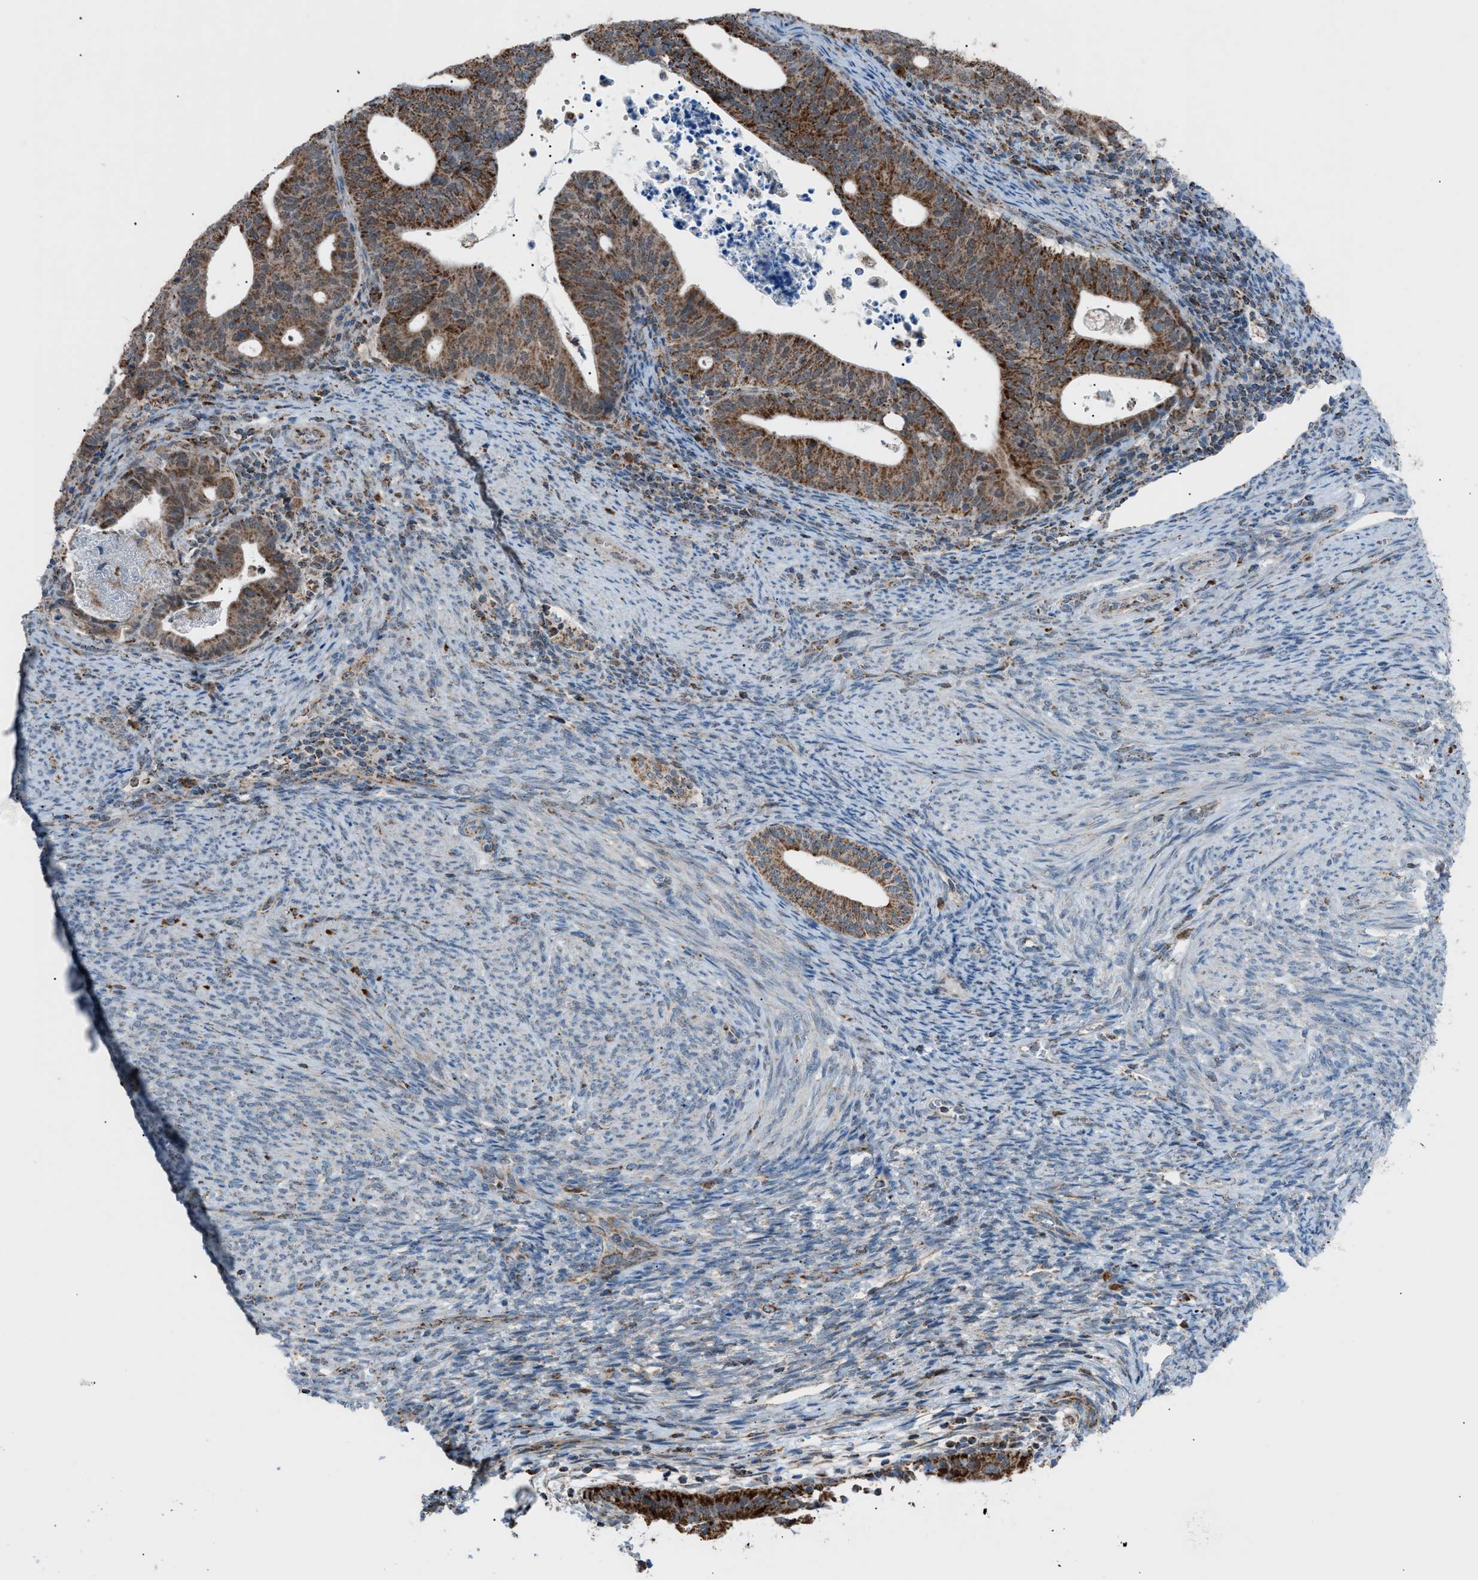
{"staining": {"intensity": "moderate", "quantity": ">75%", "location": "cytoplasmic/membranous"}, "tissue": "endometrial cancer", "cell_type": "Tumor cells", "image_type": "cancer", "snomed": [{"axis": "morphology", "description": "Adenocarcinoma, NOS"}, {"axis": "topography", "description": "Uterus"}], "caption": "IHC staining of endometrial cancer, which displays medium levels of moderate cytoplasmic/membranous positivity in approximately >75% of tumor cells indicating moderate cytoplasmic/membranous protein staining. The staining was performed using DAB (3,3'-diaminobenzidine) (brown) for protein detection and nuclei were counterstained in hematoxylin (blue).", "gene": "SRM", "patient": {"sex": "female", "age": 83}}